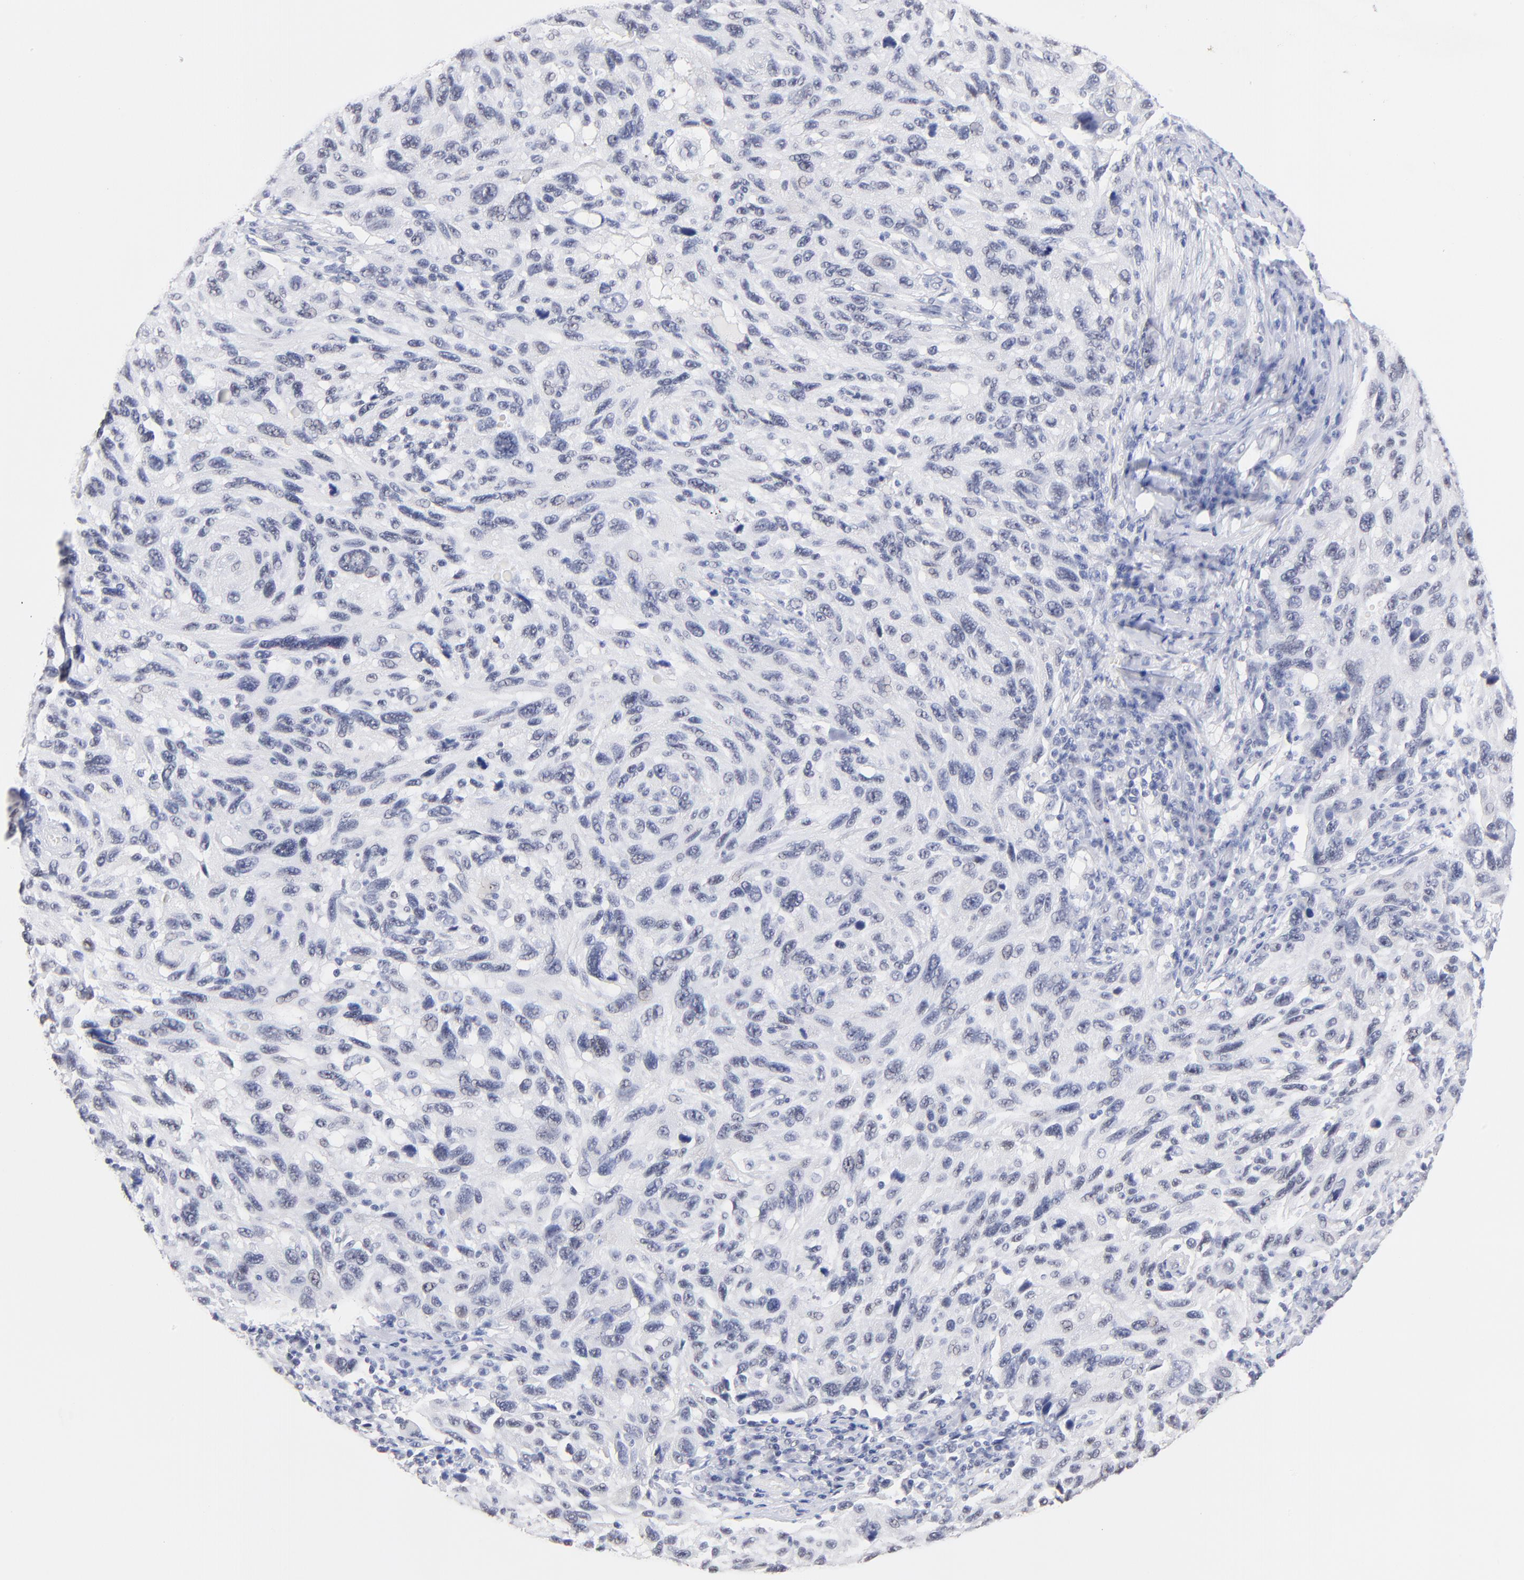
{"staining": {"intensity": "negative", "quantity": "none", "location": "none"}, "tissue": "melanoma", "cell_type": "Tumor cells", "image_type": "cancer", "snomed": [{"axis": "morphology", "description": "Malignant melanoma, NOS"}, {"axis": "topography", "description": "Skin"}], "caption": "IHC image of melanoma stained for a protein (brown), which reveals no expression in tumor cells.", "gene": "ZNF74", "patient": {"sex": "male", "age": 53}}